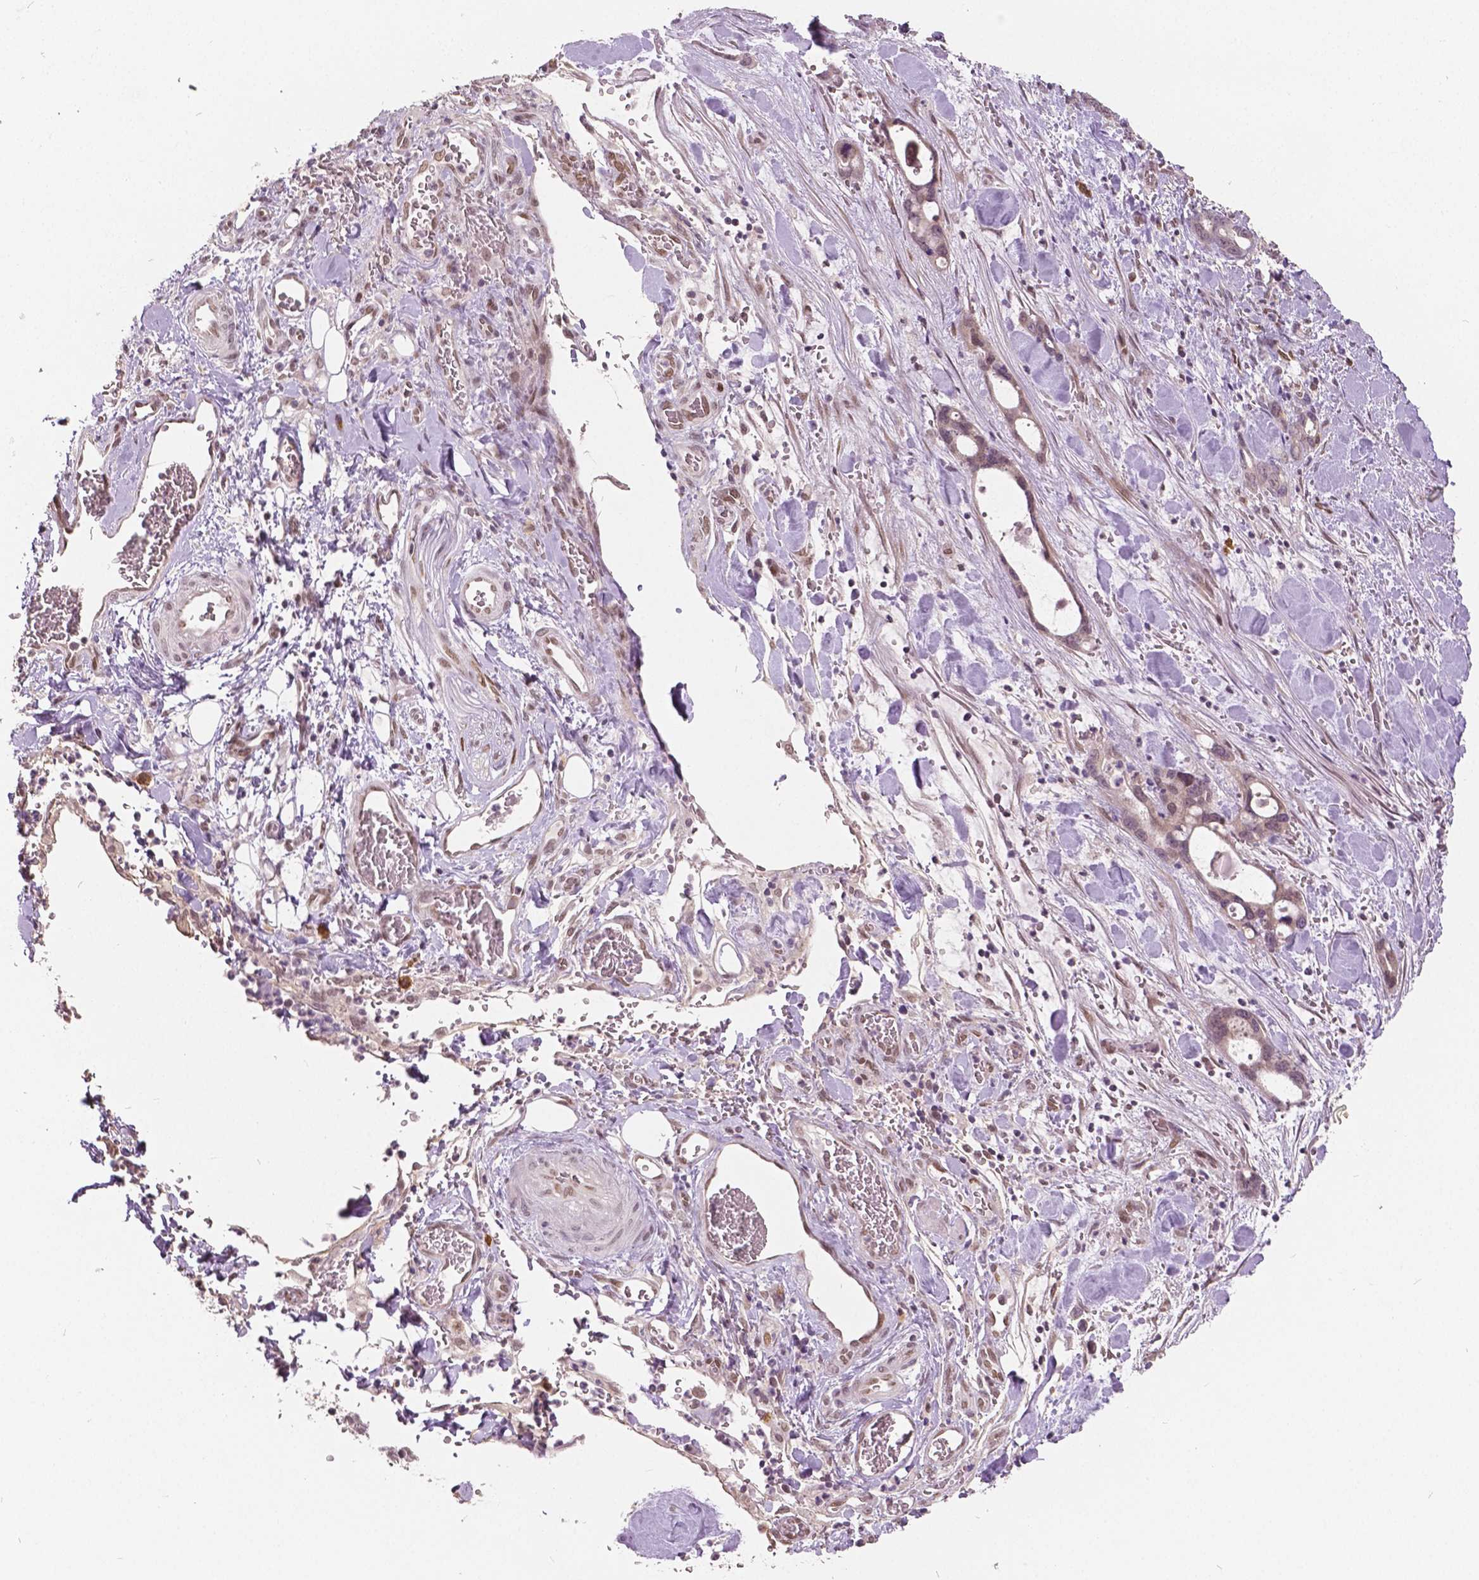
{"staining": {"intensity": "negative", "quantity": "none", "location": "none"}, "tissue": "stomach cancer", "cell_type": "Tumor cells", "image_type": "cancer", "snomed": [{"axis": "morphology", "description": "Normal tissue, NOS"}, {"axis": "morphology", "description": "Adenocarcinoma, NOS"}, {"axis": "topography", "description": "Esophagus"}, {"axis": "topography", "description": "Stomach, upper"}], "caption": "A high-resolution image shows IHC staining of stomach cancer (adenocarcinoma), which displays no significant expression in tumor cells. (DAB immunohistochemistry, high magnification).", "gene": "HMBOX1", "patient": {"sex": "male", "age": 74}}